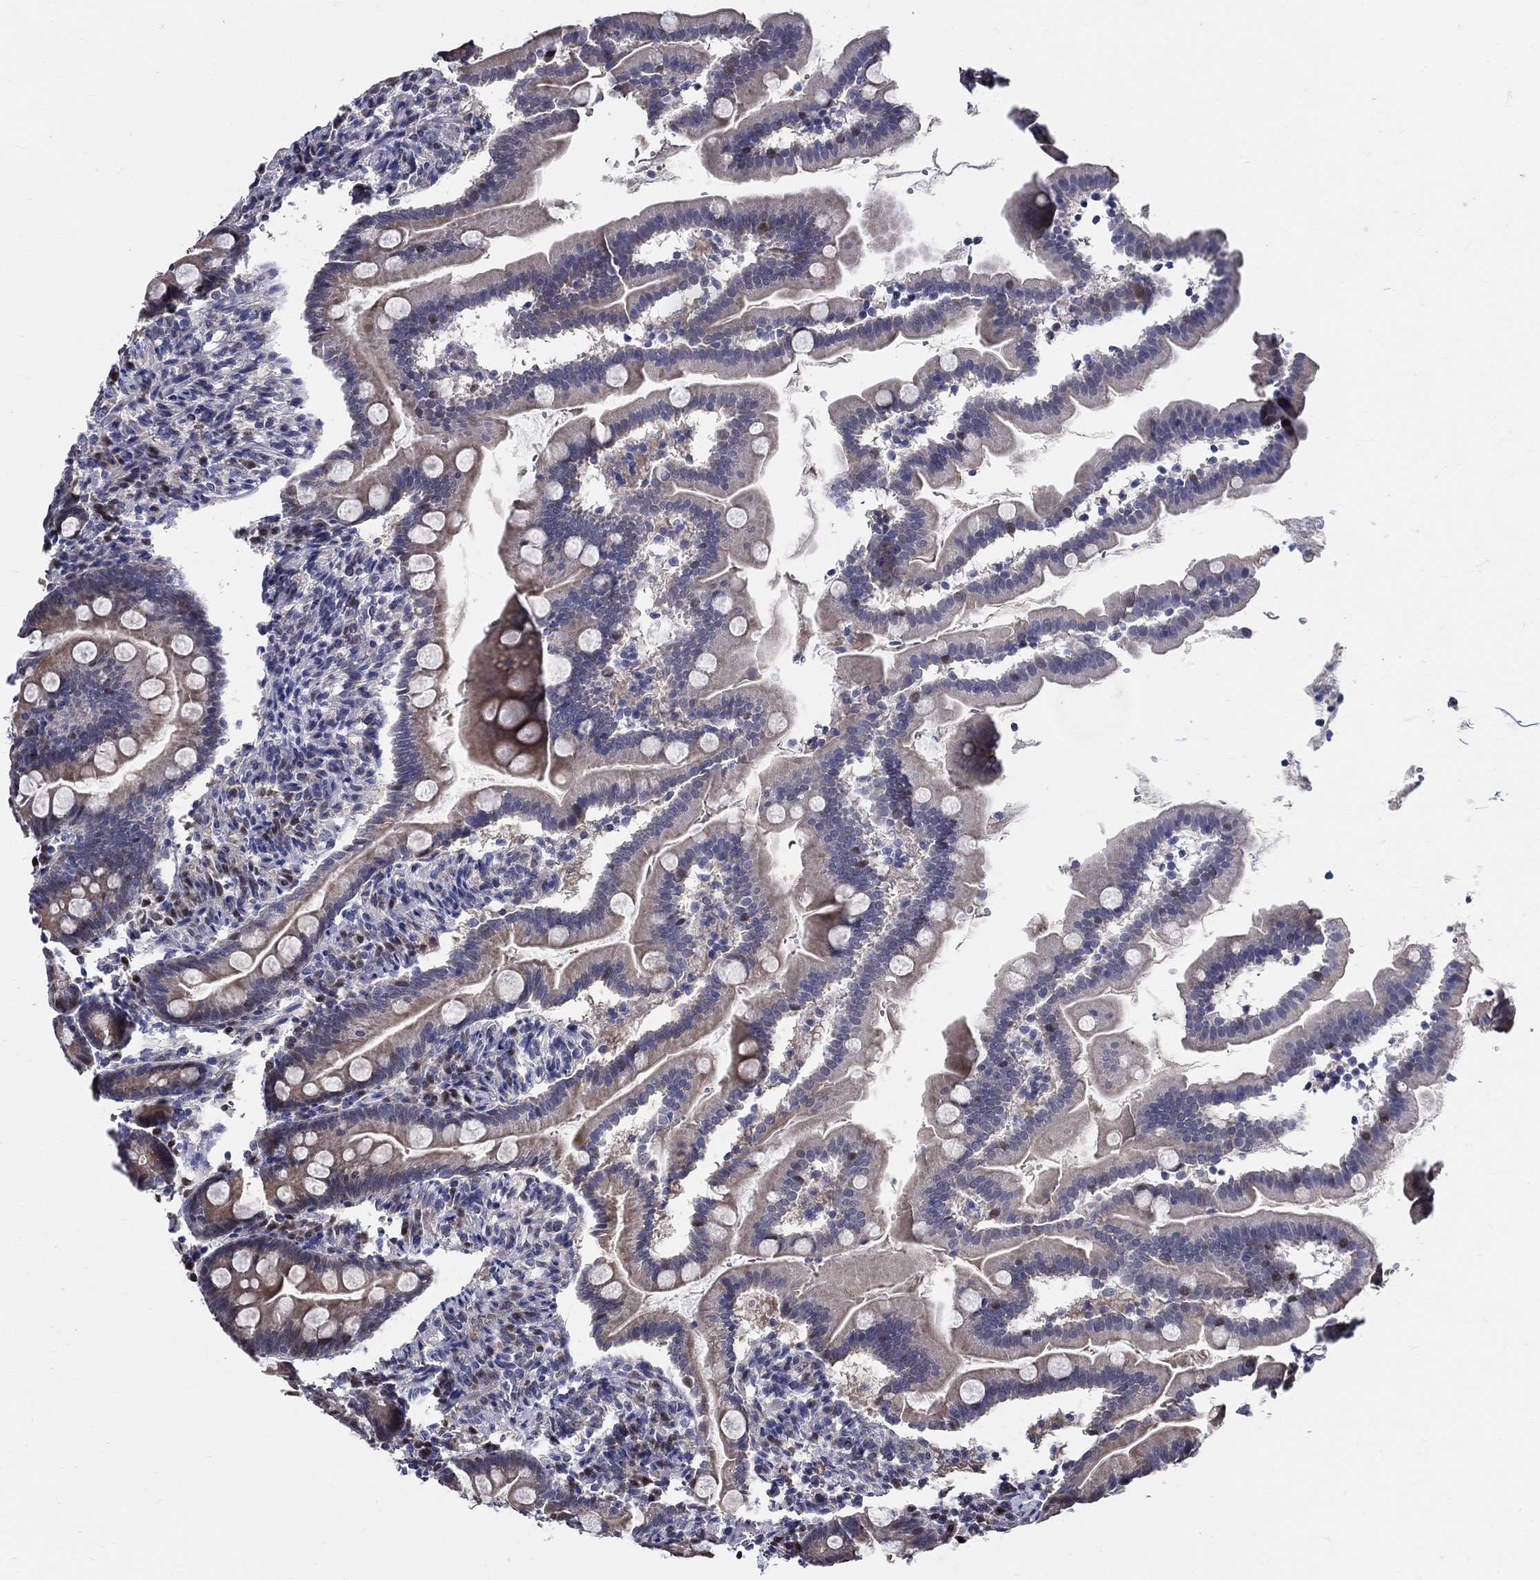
{"staining": {"intensity": "moderate", "quantity": "25%-75%", "location": "cytoplasmic/membranous"}, "tissue": "small intestine", "cell_type": "Glandular cells", "image_type": "normal", "snomed": [{"axis": "morphology", "description": "Normal tissue, NOS"}, {"axis": "topography", "description": "Small intestine"}], "caption": "Immunohistochemistry (IHC) histopathology image of normal small intestine: small intestine stained using immunohistochemistry exhibits medium levels of moderate protein expression localized specifically in the cytoplasmic/membranous of glandular cells, appearing as a cytoplasmic/membranous brown color.", "gene": "C16orf46", "patient": {"sex": "female", "age": 44}}